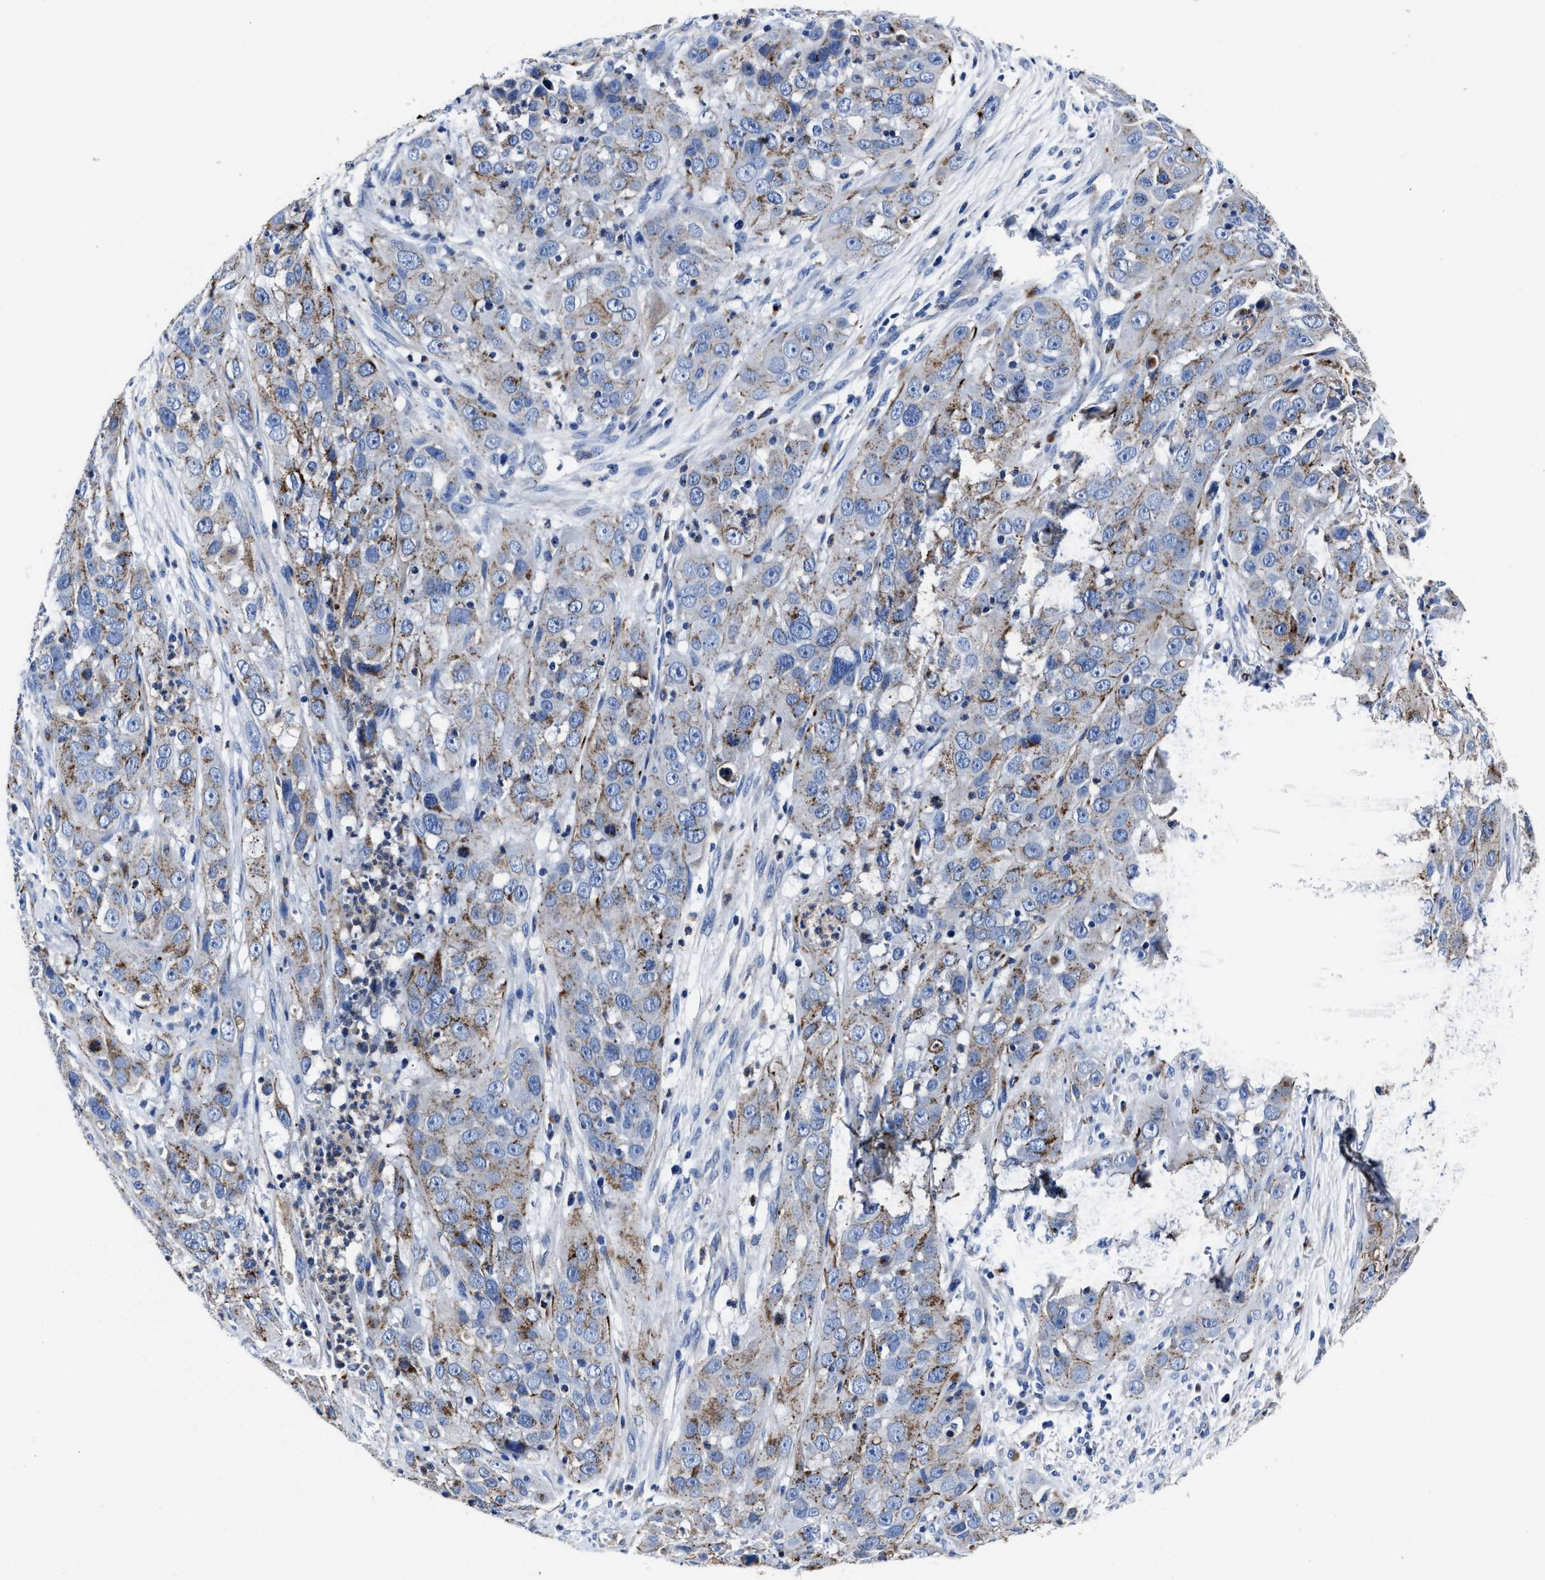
{"staining": {"intensity": "moderate", "quantity": "<25%", "location": "cytoplasmic/membranous"}, "tissue": "cervical cancer", "cell_type": "Tumor cells", "image_type": "cancer", "snomed": [{"axis": "morphology", "description": "Squamous cell carcinoma, NOS"}, {"axis": "topography", "description": "Cervix"}], "caption": "A brown stain shows moderate cytoplasmic/membranous staining of a protein in cervical cancer (squamous cell carcinoma) tumor cells.", "gene": "LAMTOR4", "patient": {"sex": "female", "age": 32}}